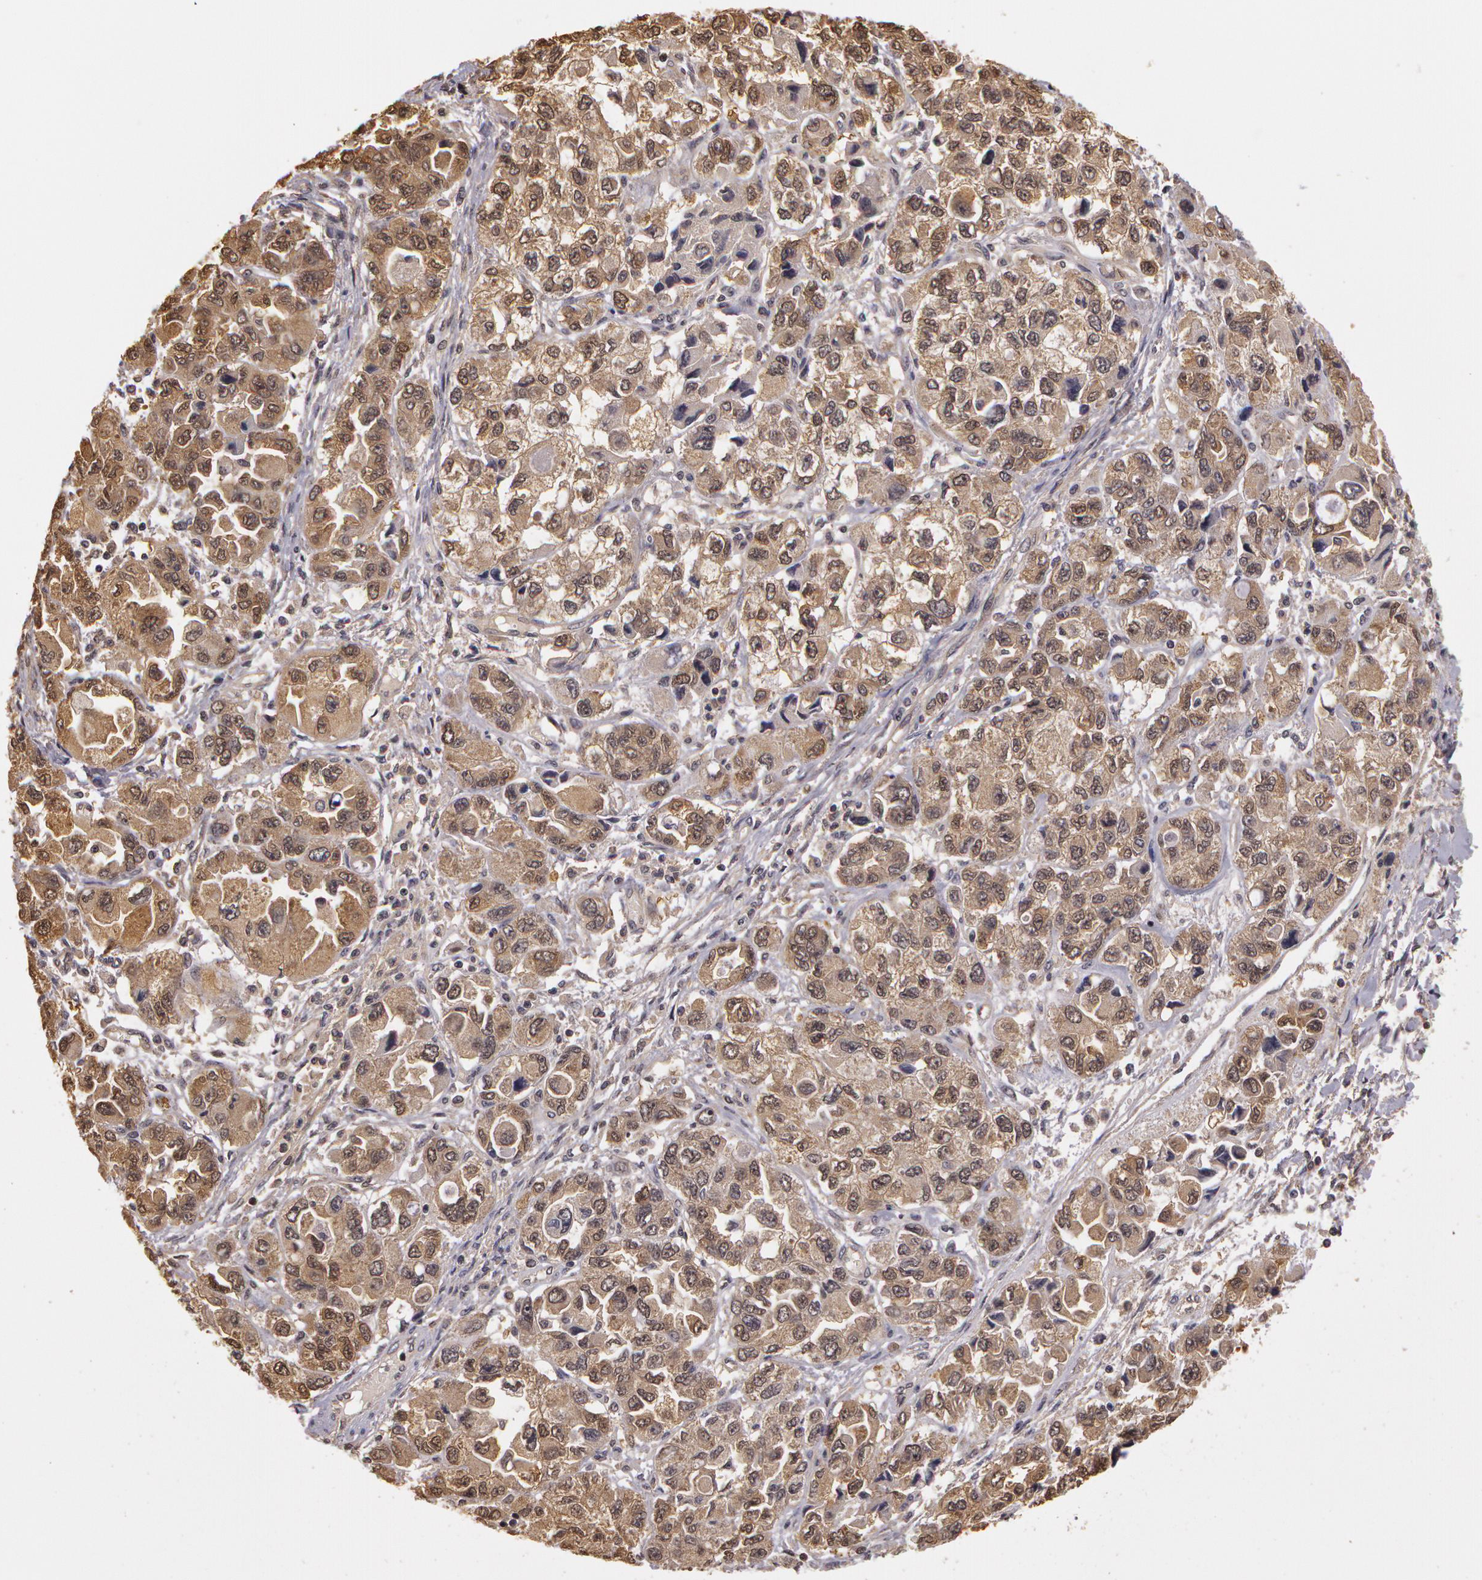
{"staining": {"intensity": "weak", "quantity": "25%-75%", "location": "cytoplasmic/membranous"}, "tissue": "ovarian cancer", "cell_type": "Tumor cells", "image_type": "cancer", "snomed": [{"axis": "morphology", "description": "Cystadenocarcinoma, serous, NOS"}, {"axis": "topography", "description": "Ovary"}], "caption": "Brown immunohistochemical staining in ovarian serous cystadenocarcinoma reveals weak cytoplasmic/membranous expression in approximately 25%-75% of tumor cells.", "gene": "AHSA1", "patient": {"sex": "female", "age": 84}}